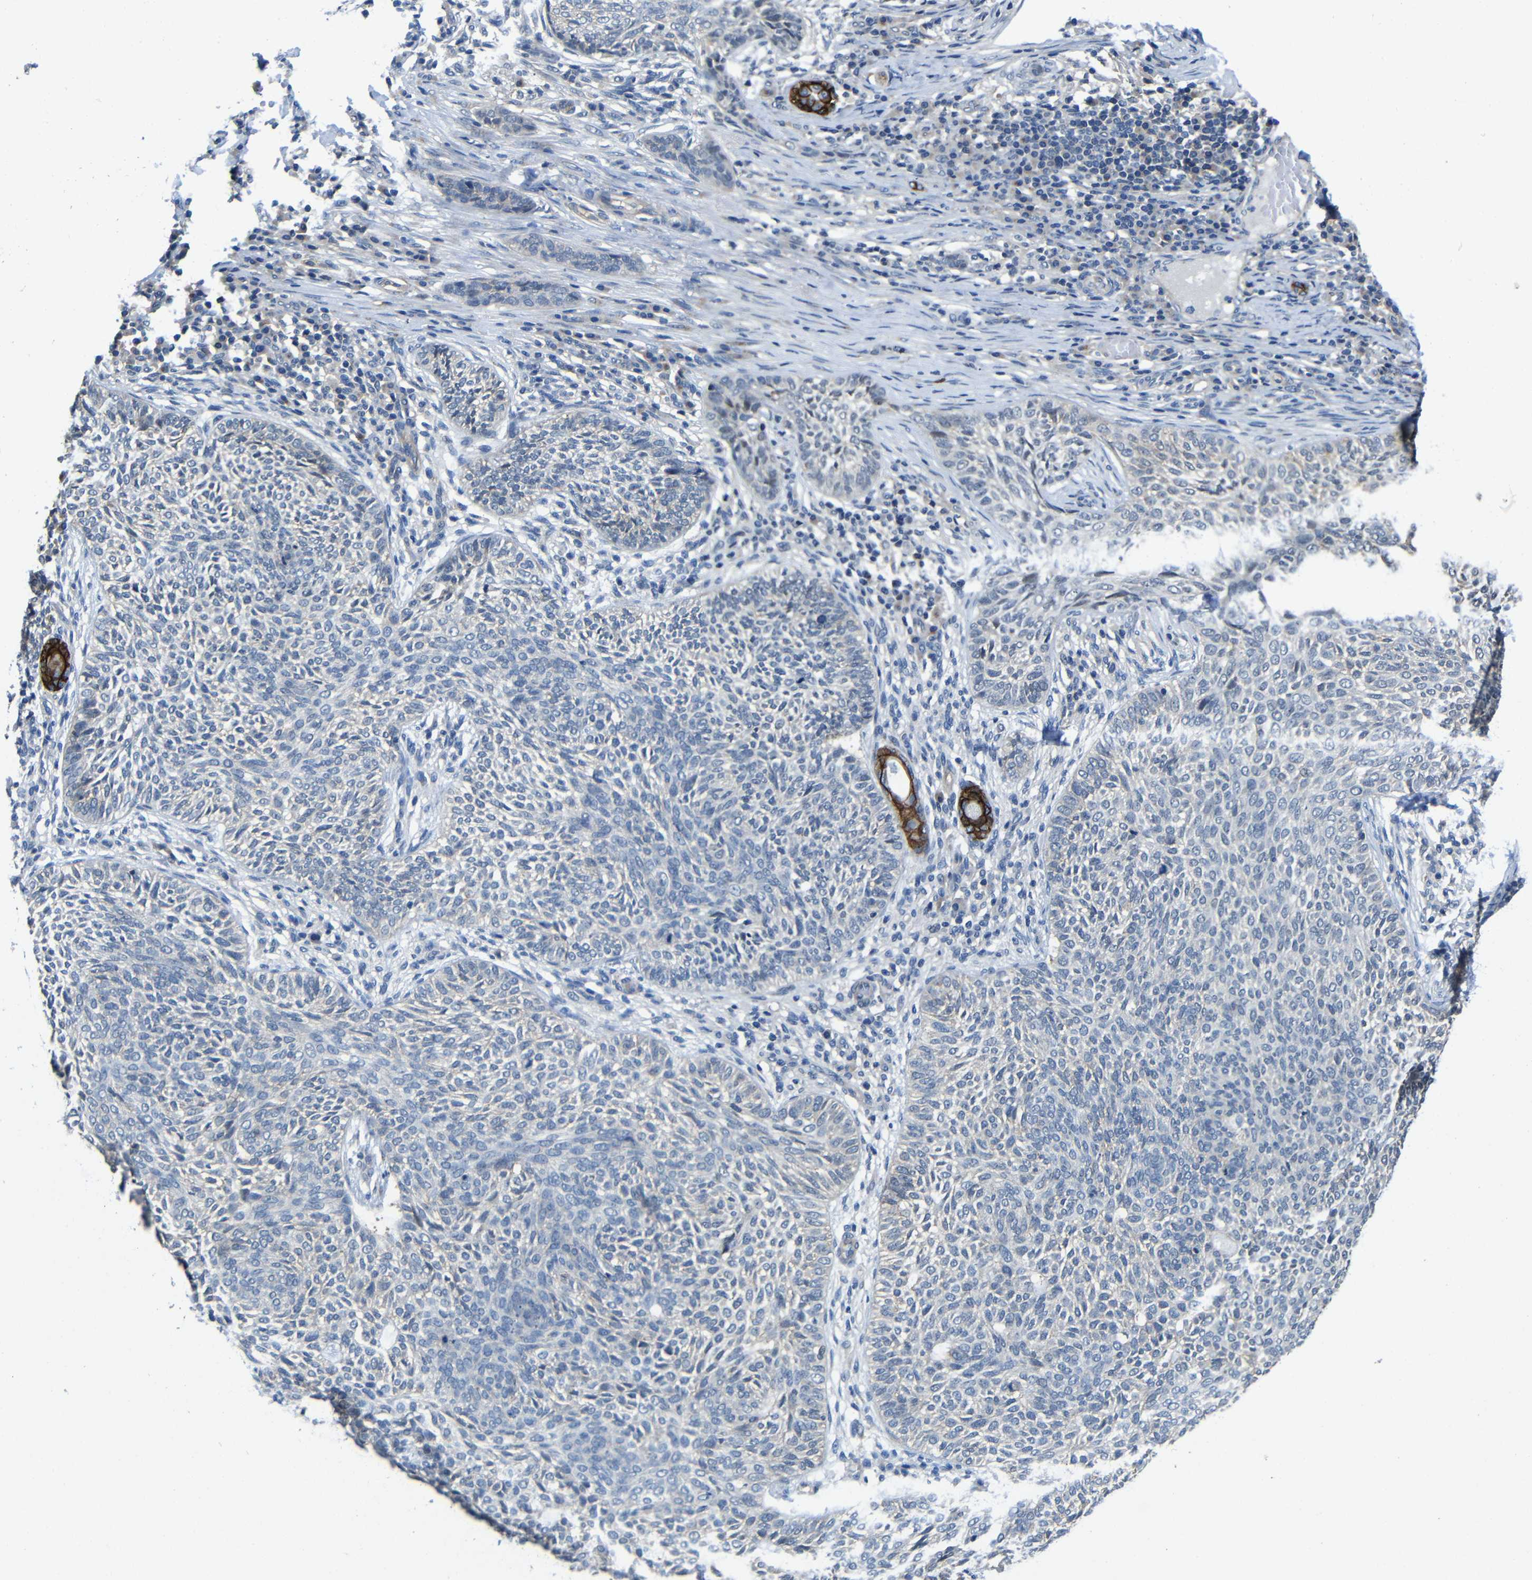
{"staining": {"intensity": "negative", "quantity": "none", "location": "none"}, "tissue": "skin cancer", "cell_type": "Tumor cells", "image_type": "cancer", "snomed": [{"axis": "morphology", "description": "Basal cell carcinoma"}, {"axis": "topography", "description": "Skin"}], "caption": "Basal cell carcinoma (skin) stained for a protein using IHC displays no positivity tumor cells.", "gene": "ZNF90", "patient": {"sex": "male", "age": 87}}